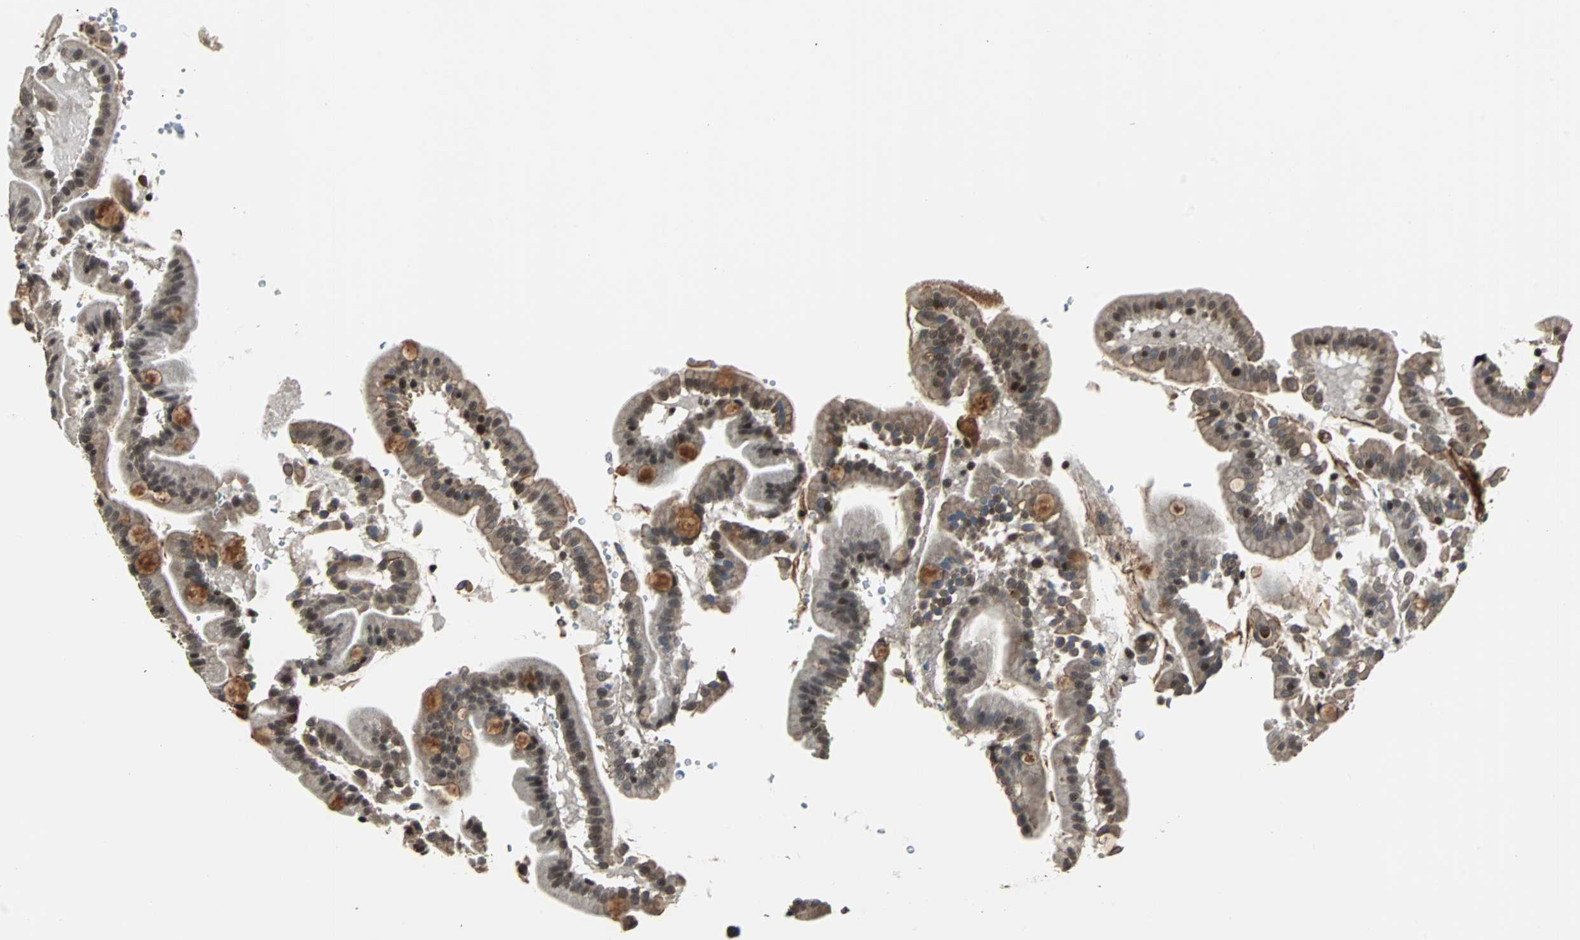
{"staining": {"intensity": "strong", "quantity": "<25%", "location": "cytoplasmic/membranous,nuclear"}, "tissue": "duodenum", "cell_type": "Glandular cells", "image_type": "normal", "snomed": [{"axis": "morphology", "description": "Normal tissue, NOS"}, {"axis": "topography", "description": "Duodenum"}], "caption": "Duodenum stained with immunohistochemistry (IHC) demonstrates strong cytoplasmic/membranous,nuclear positivity in about <25% of glandular cells.", "gene": "TERF2IP", "patient": {"sex": "male", "age": 50}}